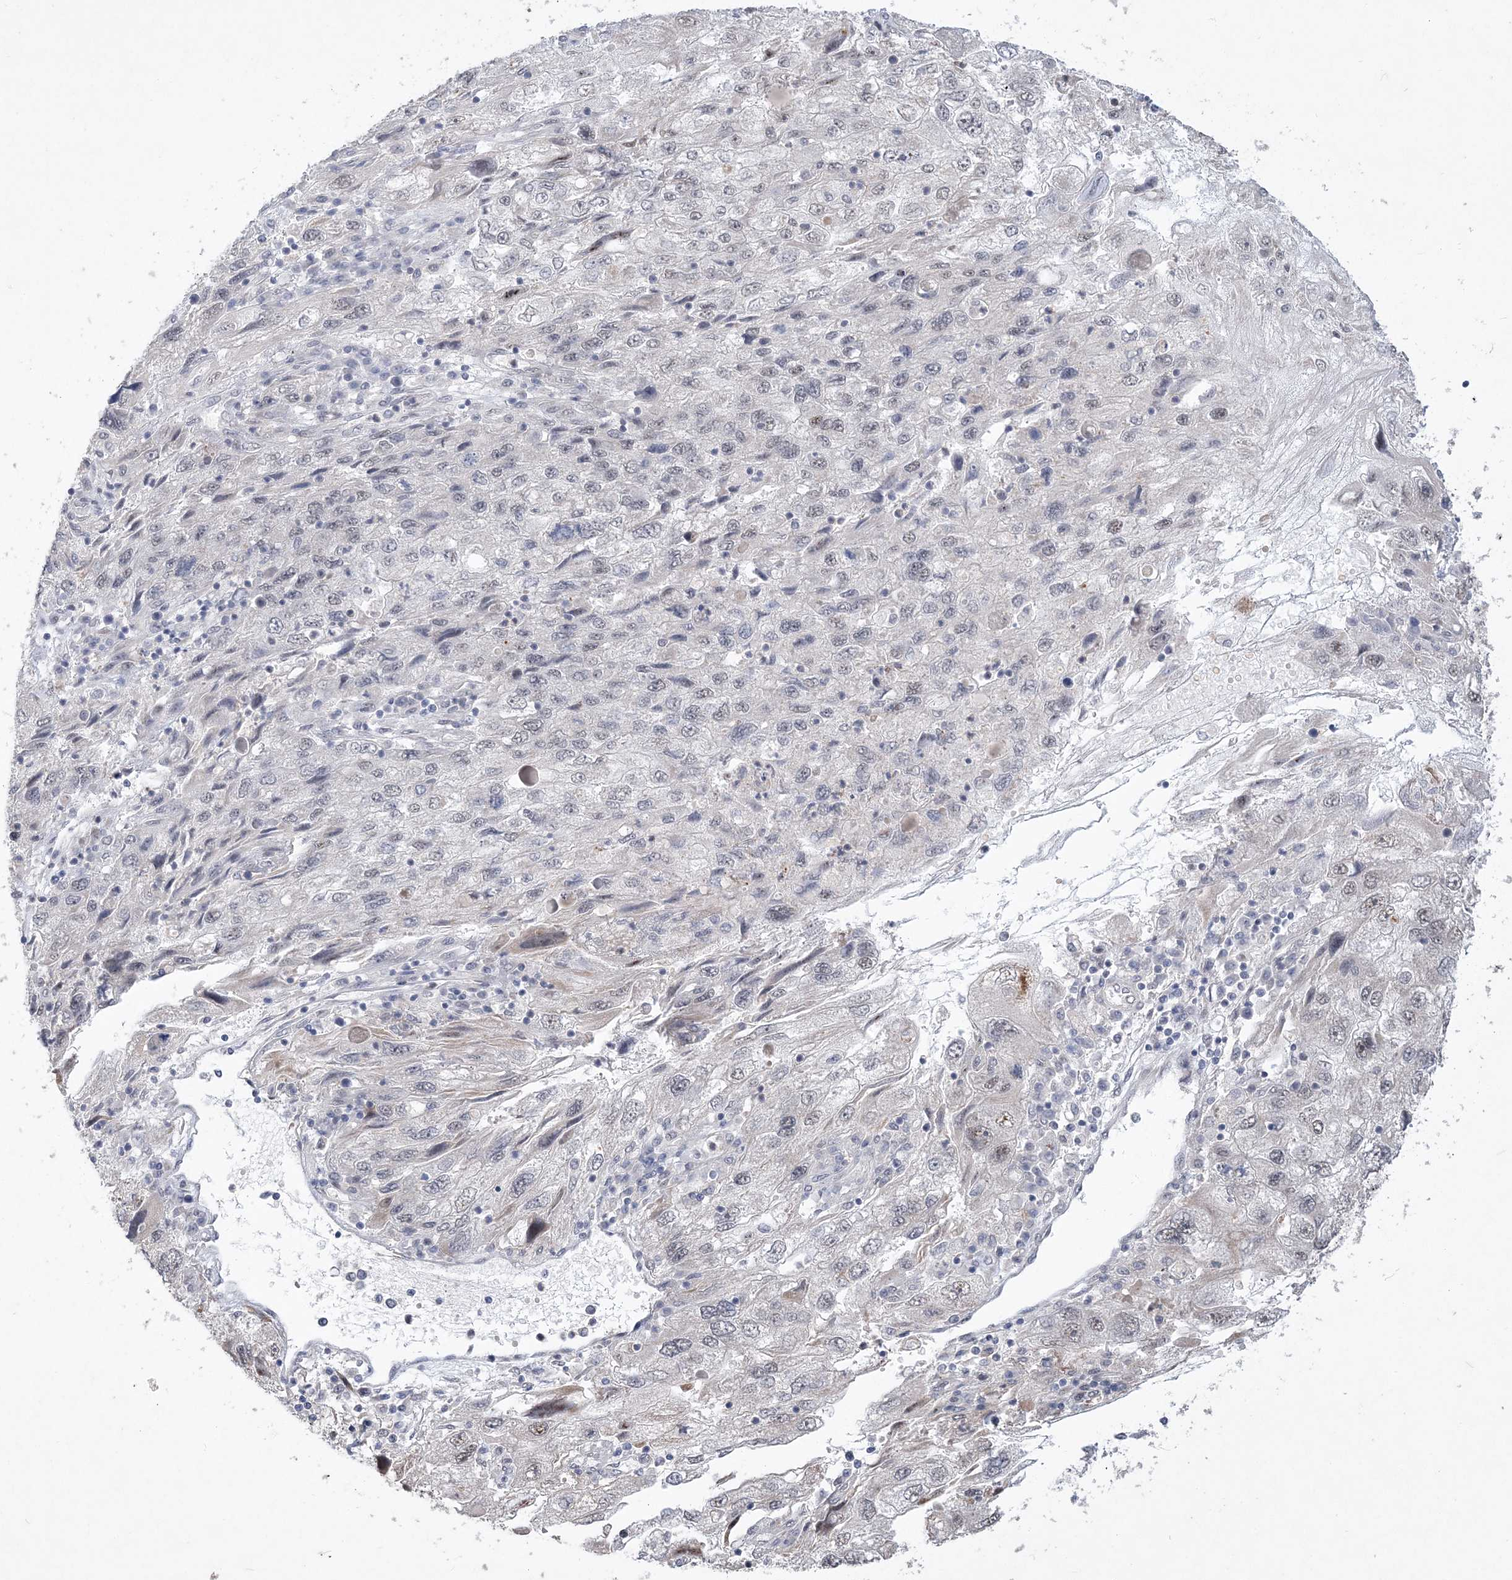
{"staining": {"intensity": "negative", "quantity": "none", "location": "none"}, "tissue": "endometrial cancer", "cell_type": "Tumor cells", "image_type": "cancer", "snomed": [{"axis": "morphology", "description": "Adenocarcinoma, NOS"}, {"axis": "topography", "description": "Endometrium"}], "caption": "This is an immunohistochemistry (IHC) histopathology image of human endometrial cancer. There is no positivity in tumor cells.", "gene": "TSPEAR", "patient": {"sex": "female", "age": 49}}